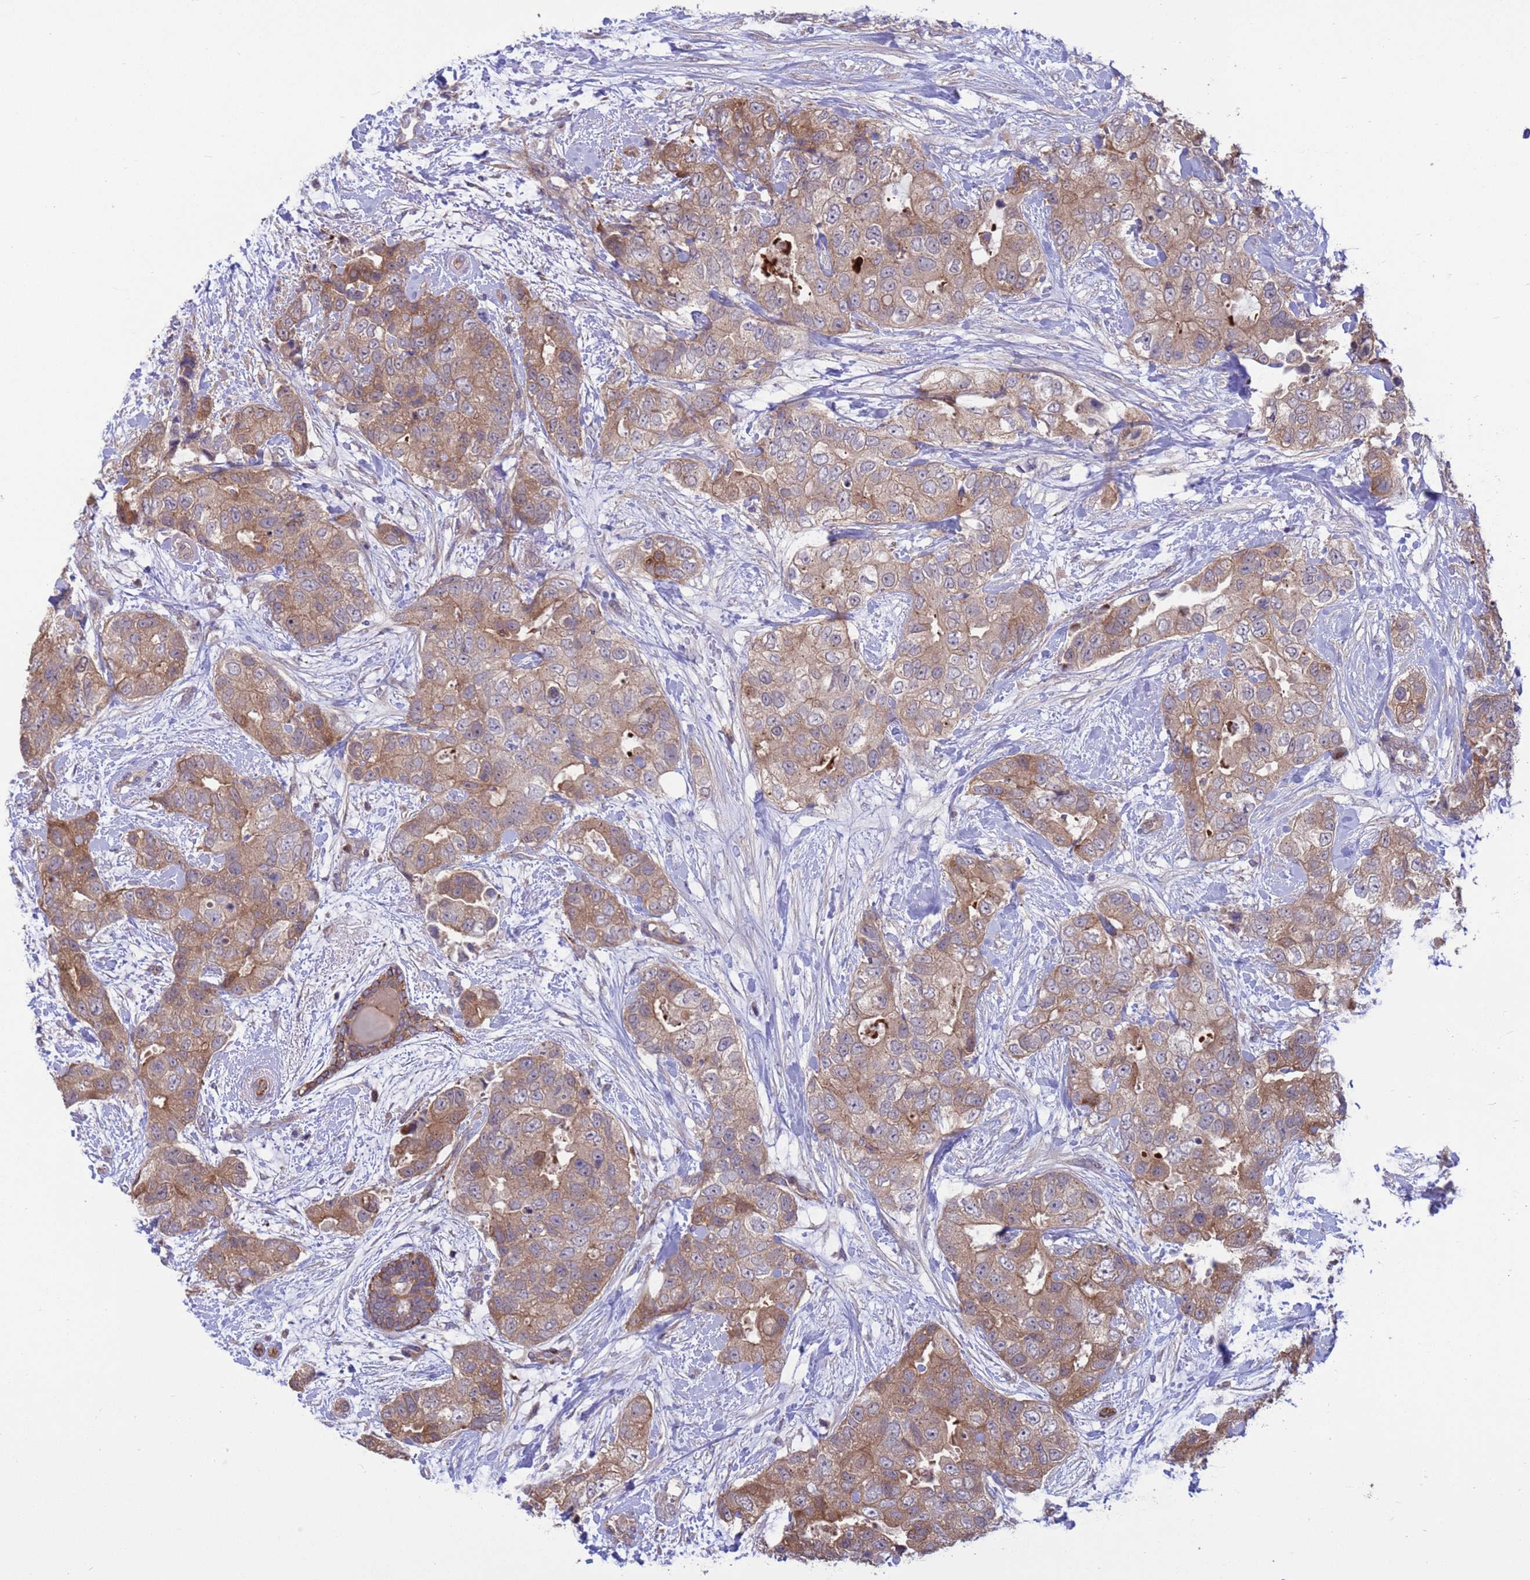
{"staining": {"intensity": "moderate", "quantity": ">75%", "location": "cytoplasmic/membranous"}, "tissue": "breast cancer", "cell_type": "Tumor cells", "image_type": "cancer", "snomed": [{"axis": "morphology", "description": "Duct carcinoma"}, {"axis": "topography", "description": "Breast"}], "caption": "Tumor cells display moderate cytoplasmic/membranous positivity in about >75% of cells in breast cancer (infiltrating ductal carcinoma). (DAB (3,3'-diaminobenzidine) = brown stain, brightfield microscopy at high magnification).", "gene": "GJA10", "patient": {"sex": "female", "age": 62}}